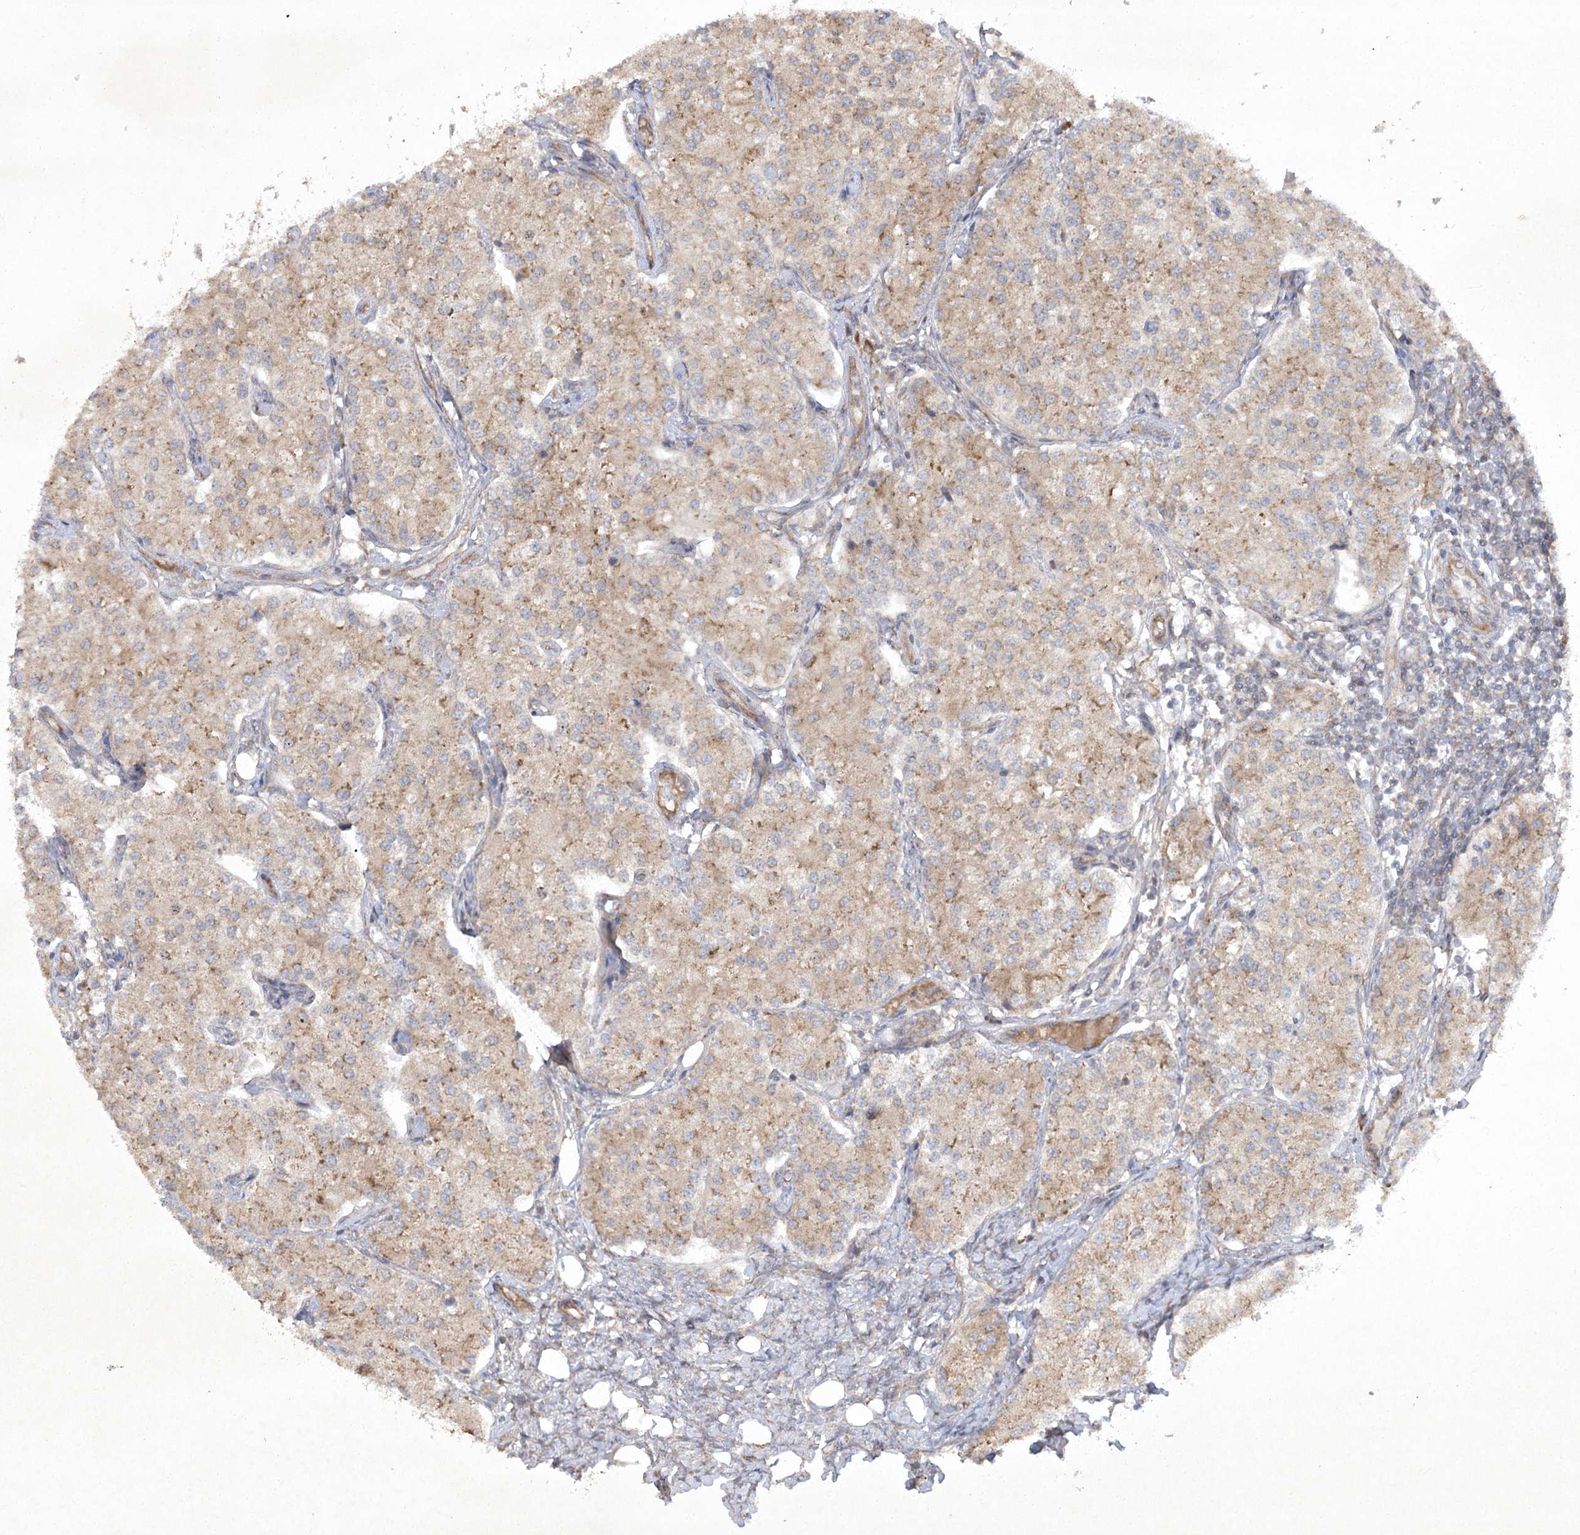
{"staining": {"intensity": "weak", "quantity": ">75%", "location": "cytoplasmic/membranous"}, "tissue": "carcinoid", "cell_type": "Tumor cells", "image_type": "cancer", "snomed": [{"axis": "morphology", "description": "Carcinoid, malignant, NOS"}, {"axis": "topography", "description": "Colon"}], "caption": "DAB immunohistochemical staining of carcinoid (malignant) demonstrates weak cytoplasmic/membranous protein staining in about >75% of tumor cells. (Stains: DAB (3,3'-diaminobenzidine) in brown, nuclei in blue, Microscopy: brightfield microscopy at high magnification).", "gene": "TRAF3IP1", "patient": {"sex": "female", "age": 52}}